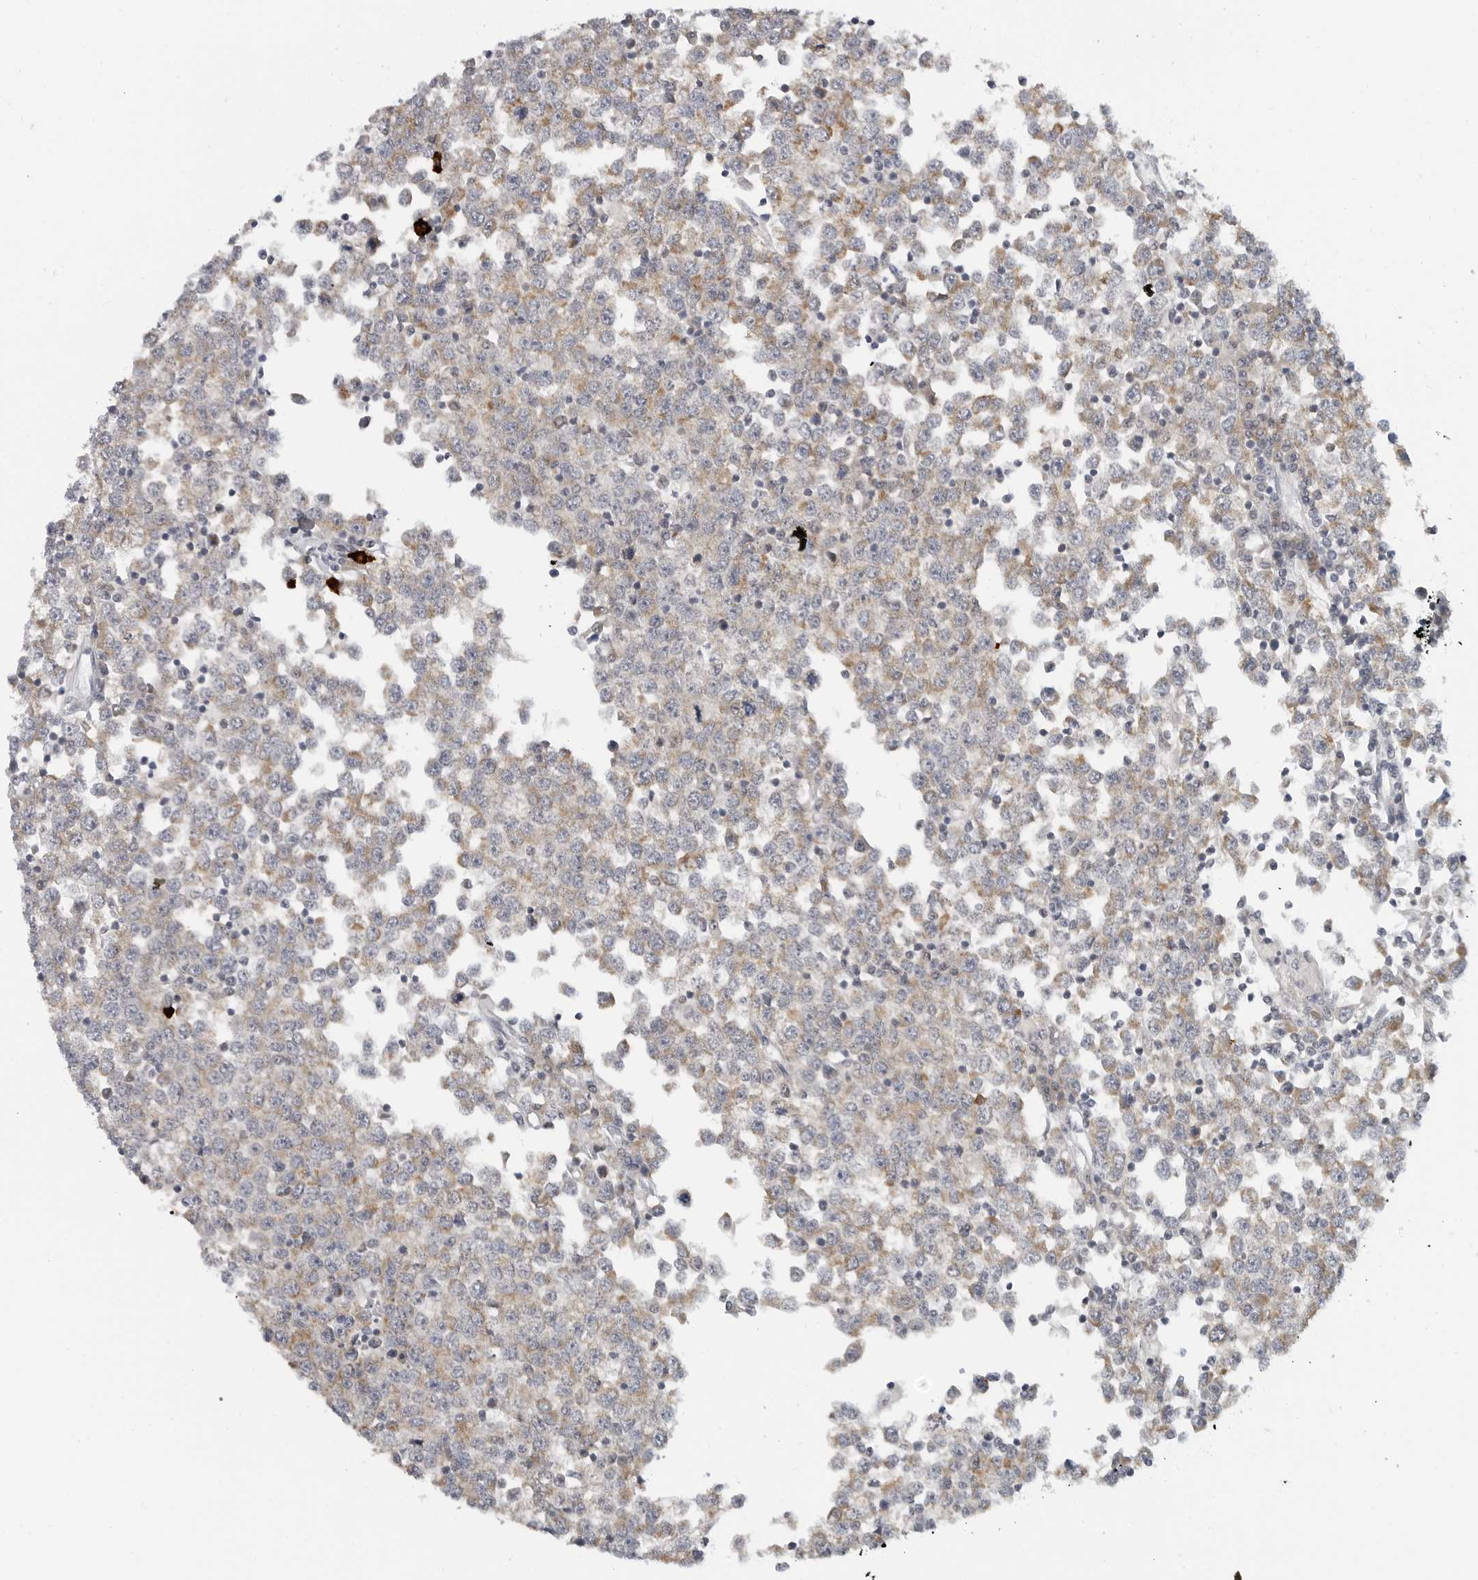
{"staining": {"intensity": "moderate", "quantity": ">75%", "location": "cytoplasmic/membranous"}, "tissue": "testis cancer", "cell_type": "Tumor cells", "image_type": "cancer", "snomed": [{"axis": "morphology", "description": "Seminoma, NOS"}, {"axis": "topography", "description": "Testis"}], "caption": "Testis cancer tissue demonstrates moderate cytoplasmic/membranous positivity in about >75% of tumor cells", "gene": "IL12RB2", "patient": {"sex": "male", "age": 65}}